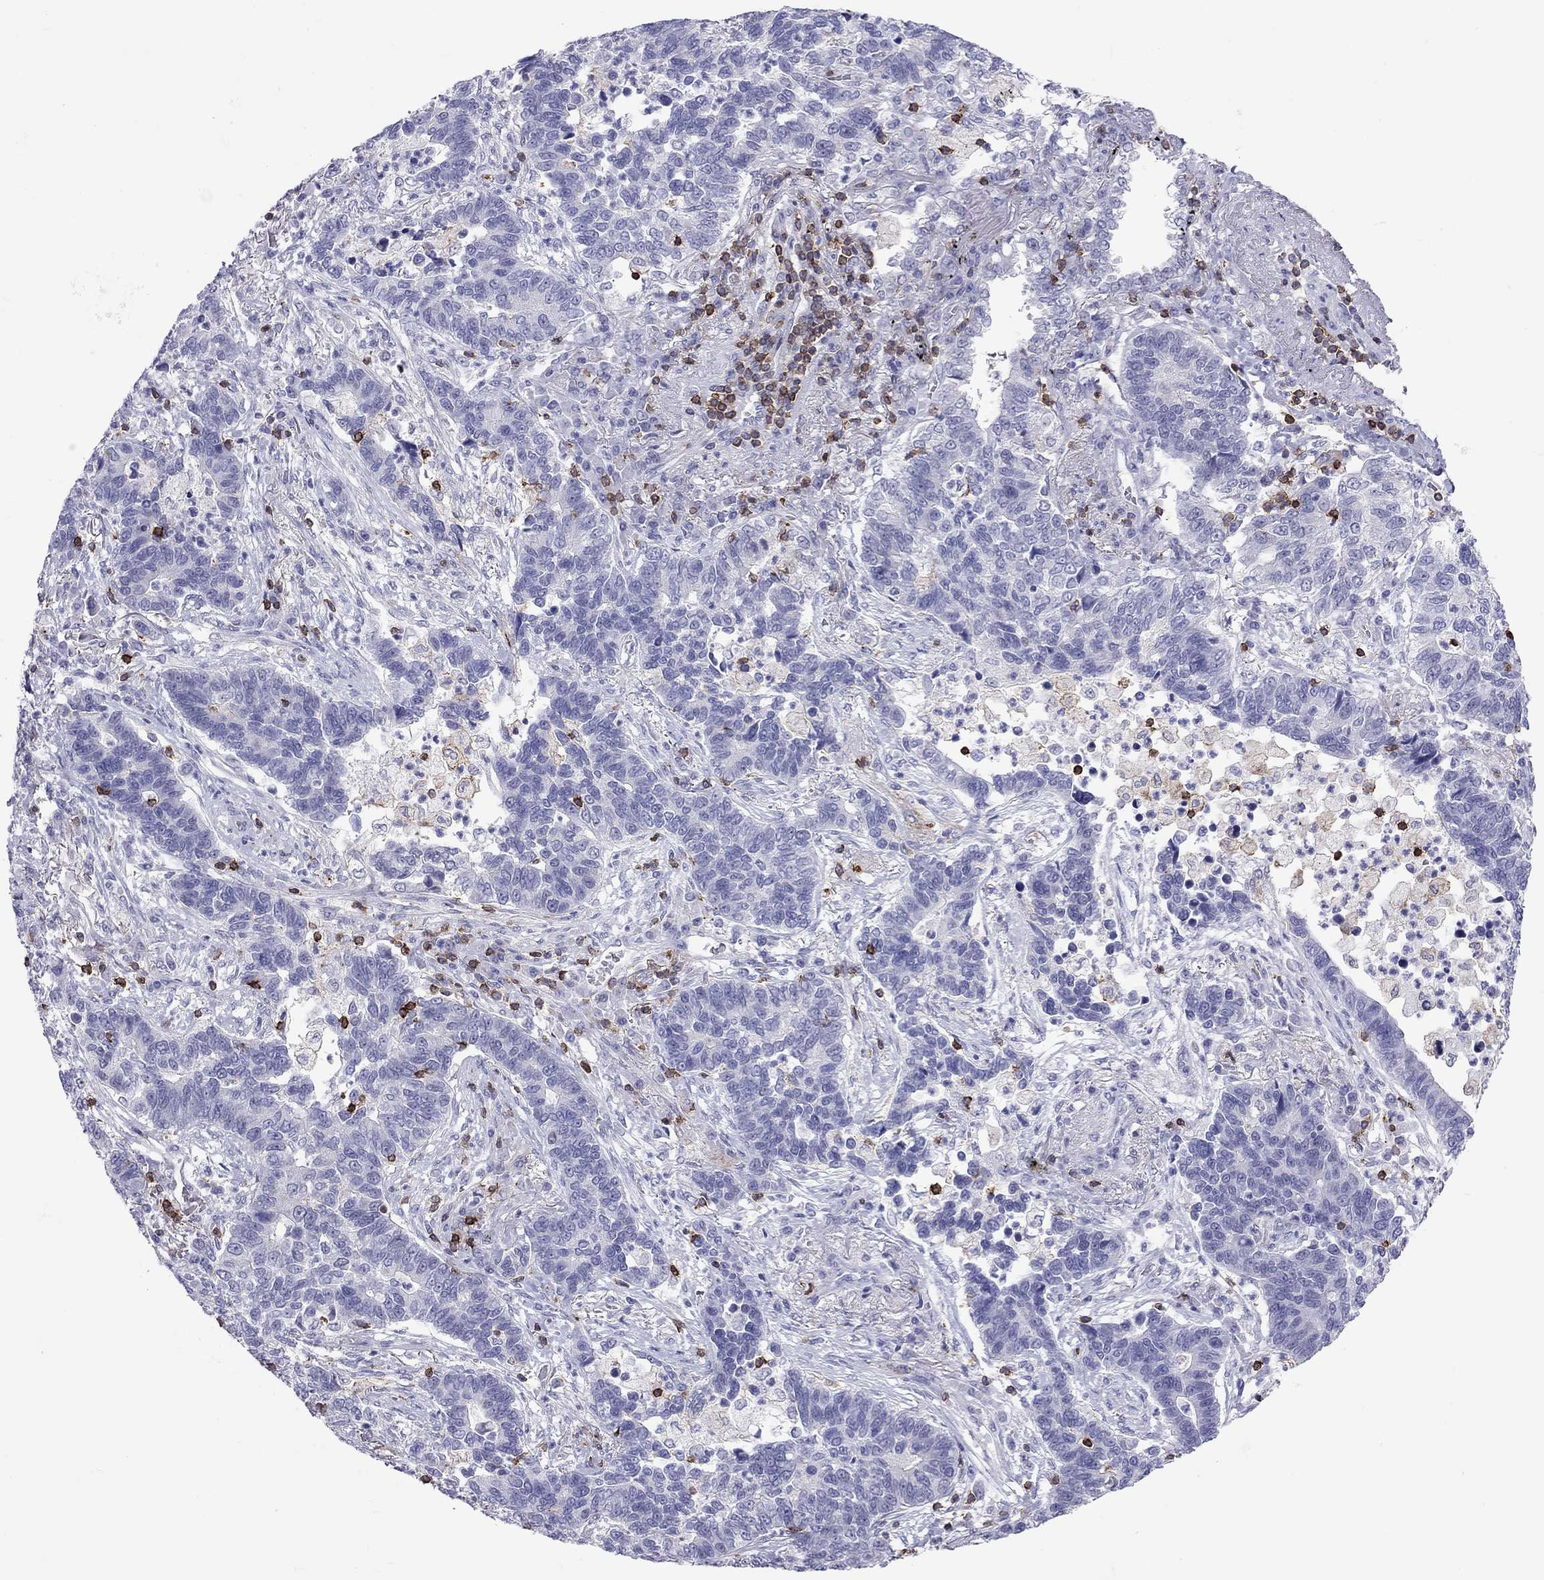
{"staining": {"intensity": "negative", "quantity": "none", "location": "none"}, "tissue": "lung cancer", "cell_type": "Tumor cells", "image_type": "cancer", "snomed": [{"axis": "morphology", "description": "Adenocarcinoma, NOS"}, {"axis": "topography", "description": "Lung"}], "caption": "This is an IHC photomicrograph of lung adenocarcinoma. There is no positivity in tumor cells.", "gene": "MND1", "patient": {"sex": "female", "age": 57}}